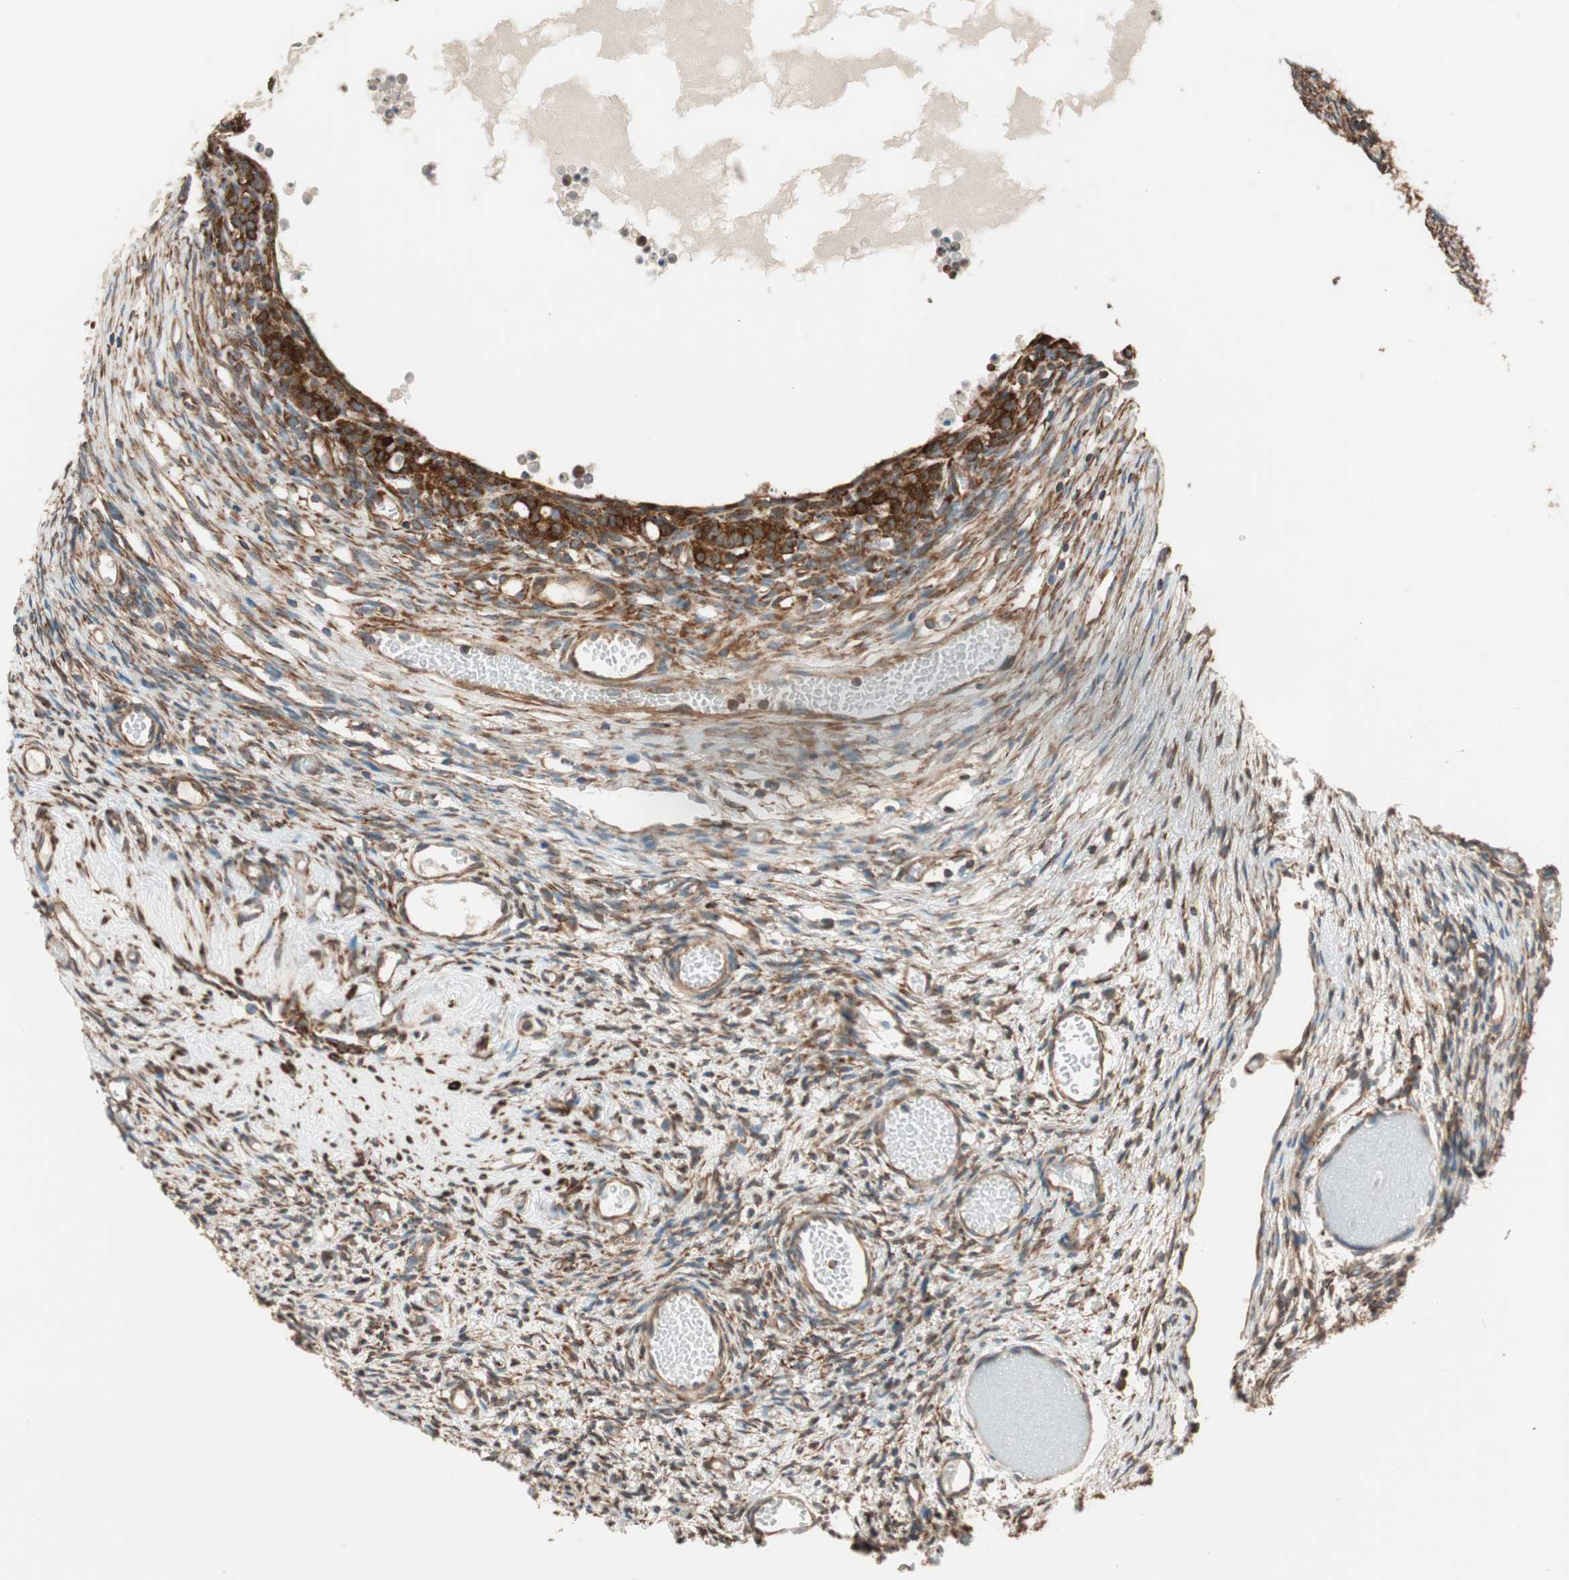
{"staining": {"intensity": "moderate", "quantity": ">75%", "location": "cytoplasmic/membranous"}, "tissue": "ovary", "cell_type": "Ovarian stroma cells", "image_type": "normal", "snomed": [{"axis": "morphology", "description": "Normal tissue, NOS"}, {"axis": "topography", "description": "Ovary"}], "caption": "Moderate cytoplasmic/membranous positivity for a protein is identified in approximately >75% of ovarian stroma cells of normal ovary using immunohistochemistry (IHC).", "gene": "WASL", "patient": {"sex": "female", "age": 35}}